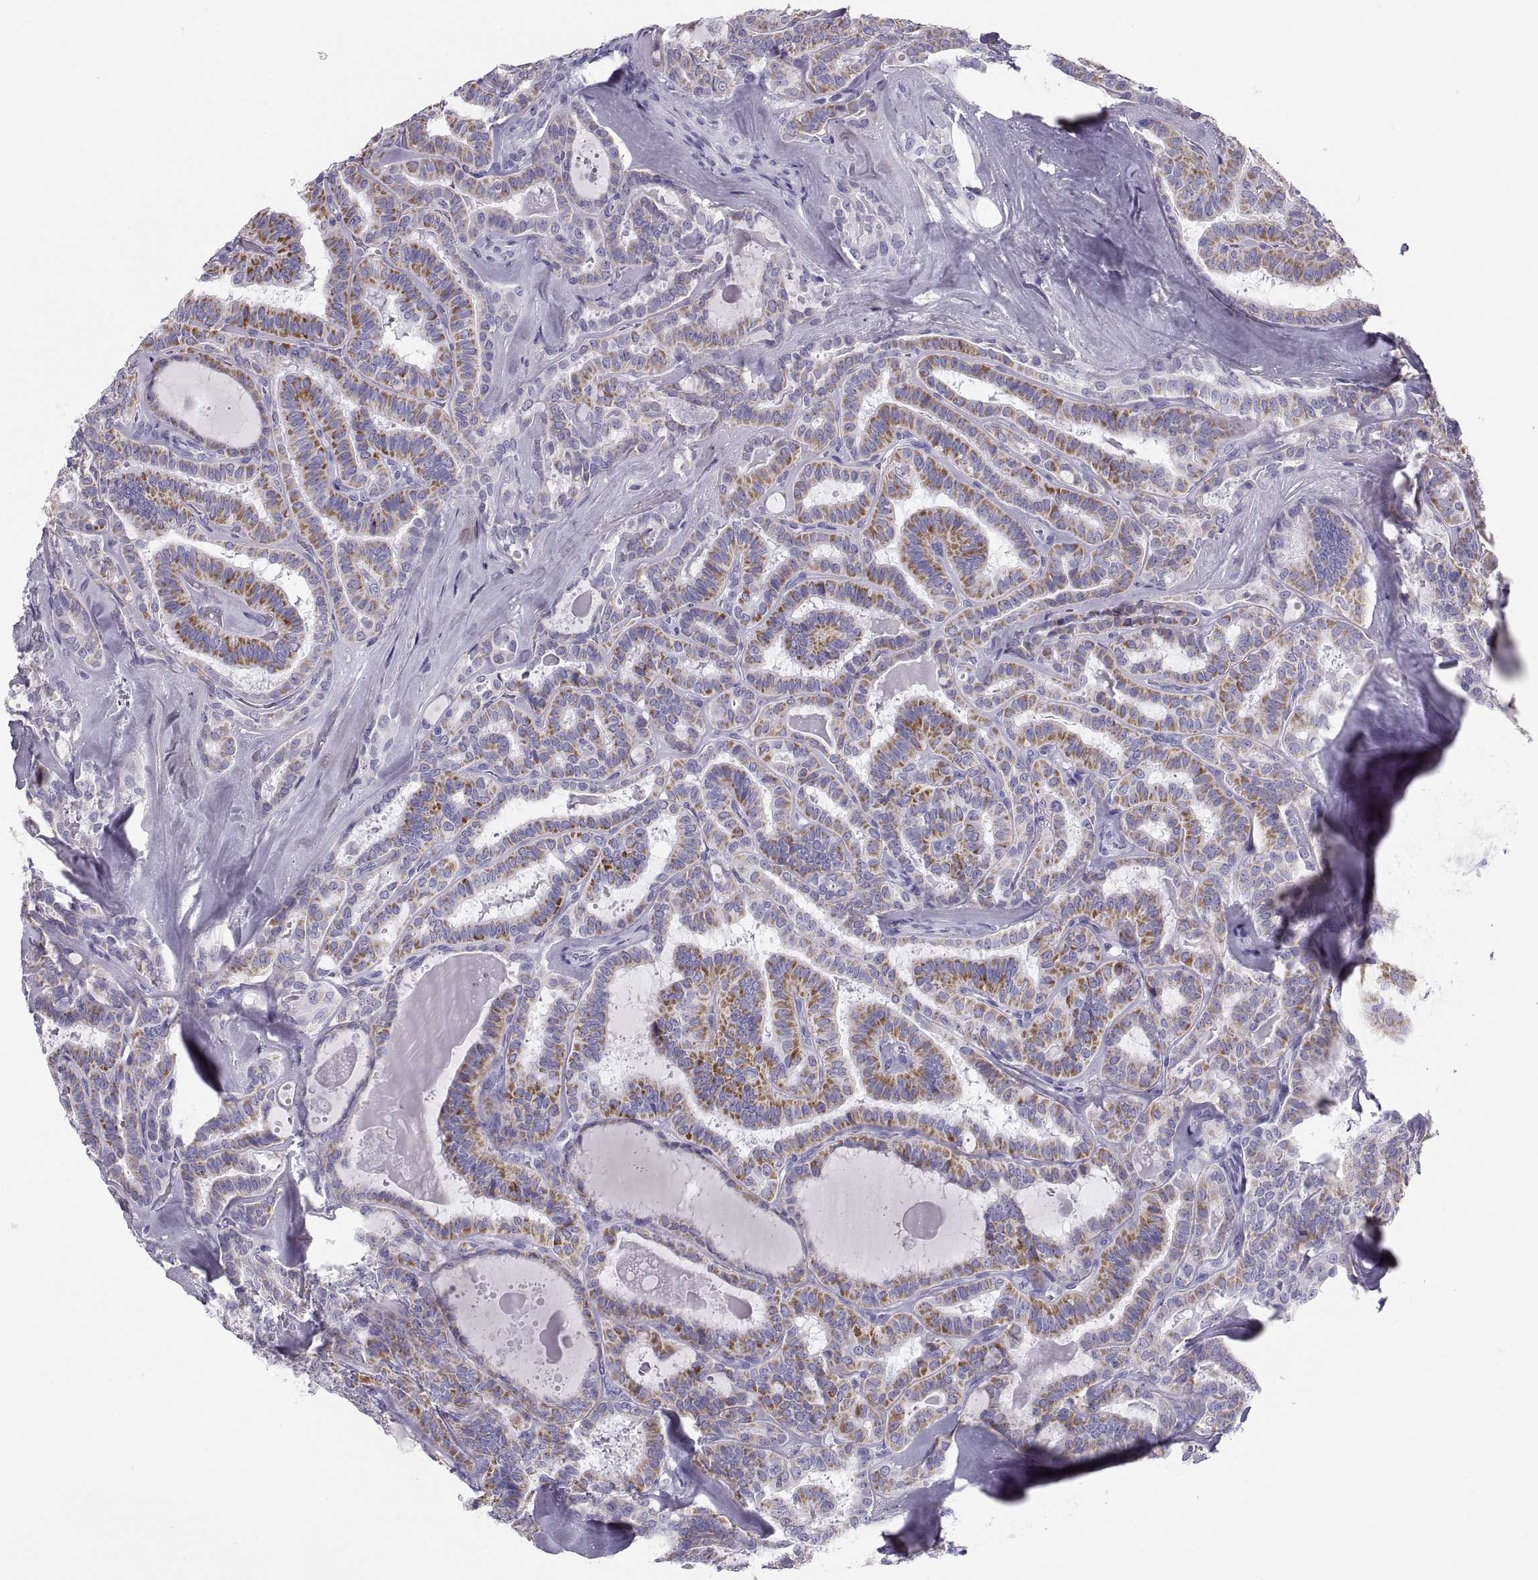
{"staining": {"intensity": "strong", "quantity": "25%-75%", "location": "cytoplasmic/membranous"}, "tissue": "thyroid cancer", "cell_type": "Tumor cells", "image_type": "cancer", "snomed": [{"axis": "morphology", "description": "Papillary adenocarcinoma, NOS"}, {"axis": "topography", "description": "Thyroid gland"}], "caption": "High-power microscopy captured an IHC micrograph of papillary adenocarcinoma (thyroid), revealing strong cytoplasmic/membranous expression in approximately 25%-75% of tumor cells.", "gene": "PAX2", "patient": {"sex": "female", "age": 39}}